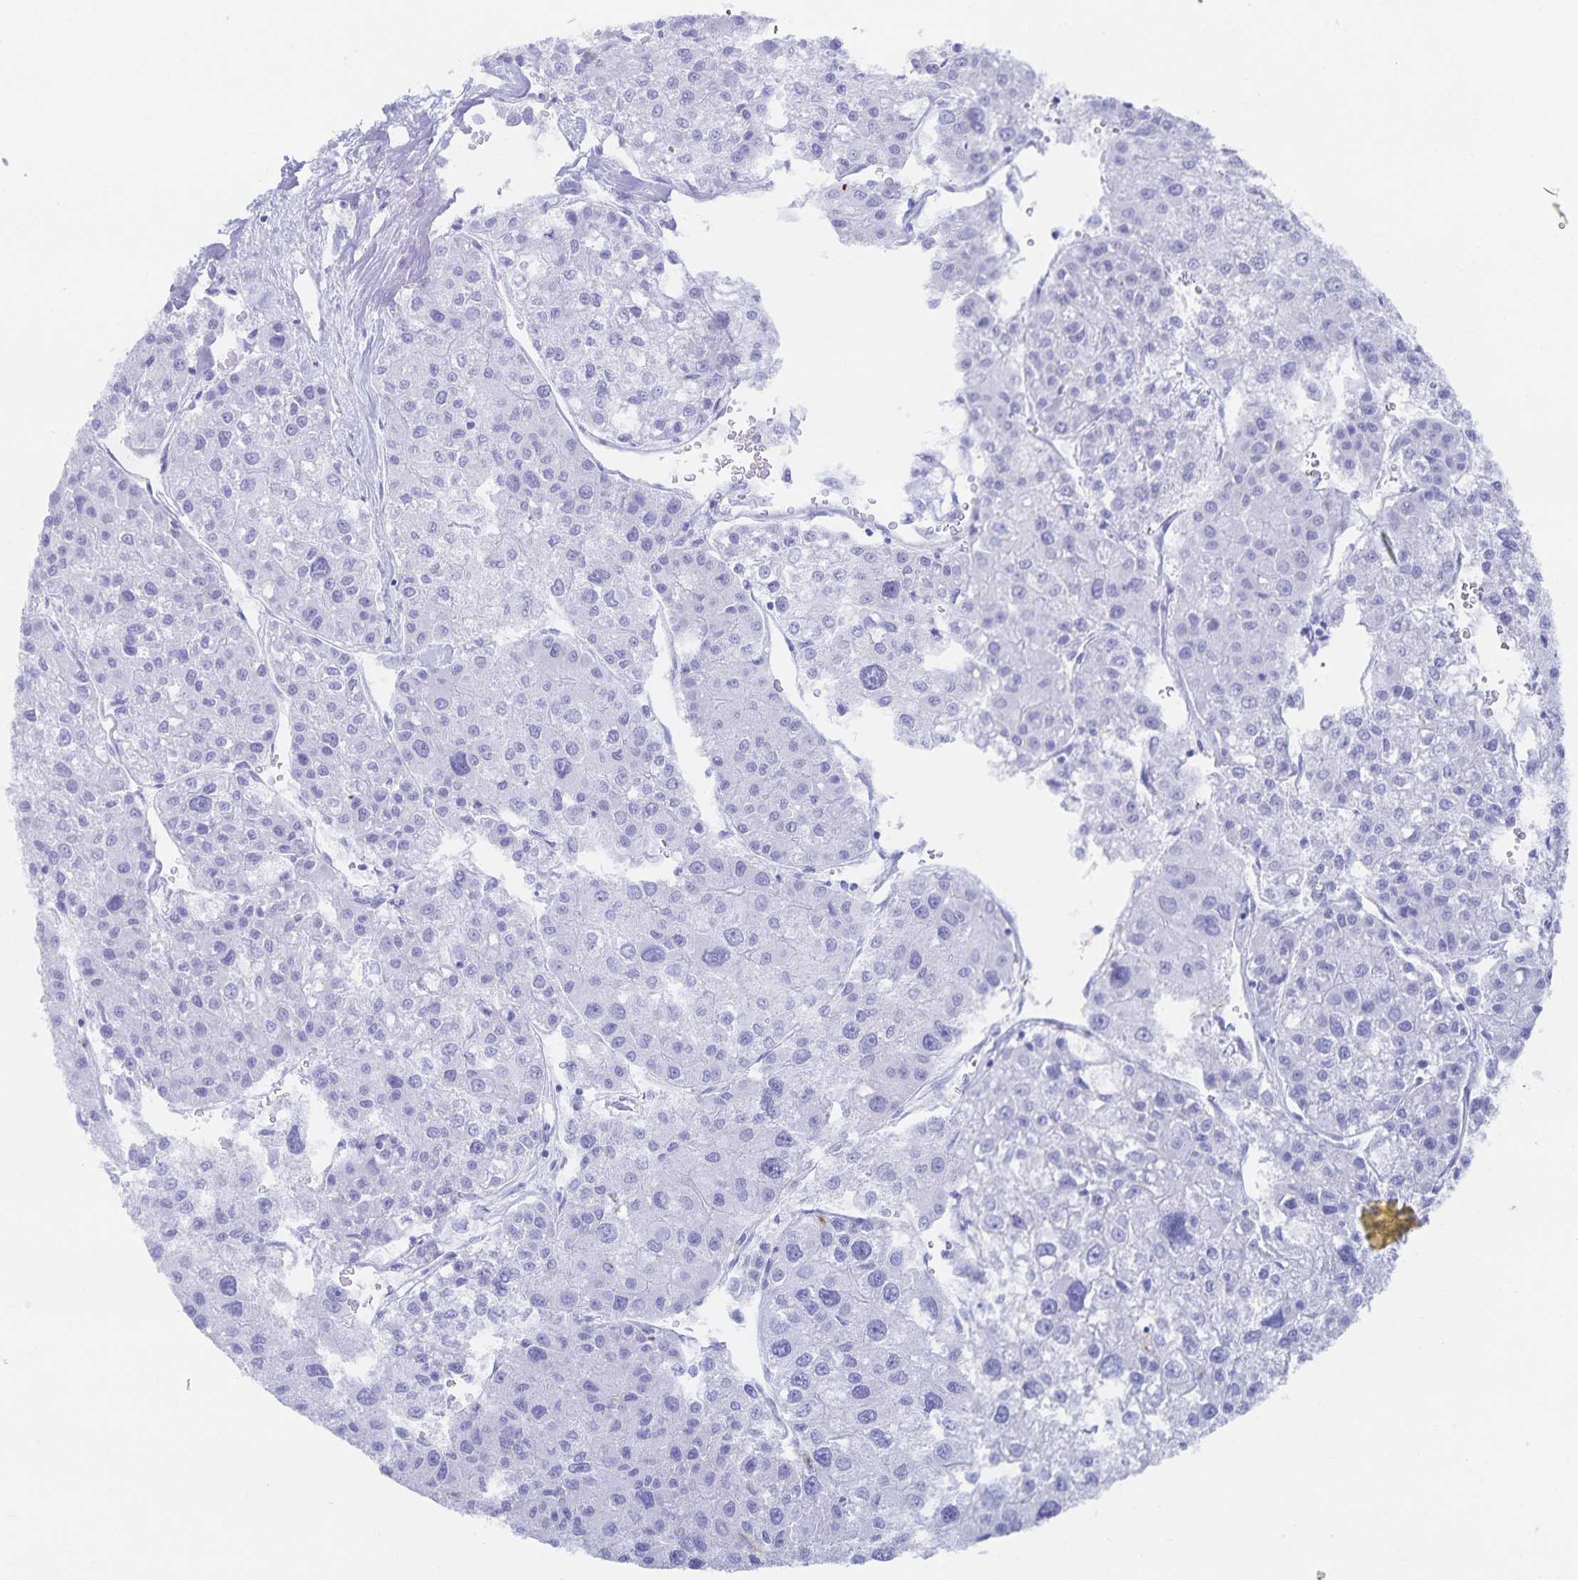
{"staining": {"intensity": "negative", "quantity": "none", "location": "none"}, "tissue": "liver cancer", "cell_type": "Tumor cells", "image_type": "cancer", "snomed": [{"axis": "morphology", "description": "Carcinoma, Hepatocellular, NOS"}, {"axis": "topography", "description": "Liver"}], "caption": "Protein analysis of liver cancer (hepatocellular carcinoma) demonstrates no significant expression in tumor cells. (DAB IHC visualized using brightfield microscopy, high magnification).", "gene": "SNTN", "patient": {"sex": "male", "age": 73}}